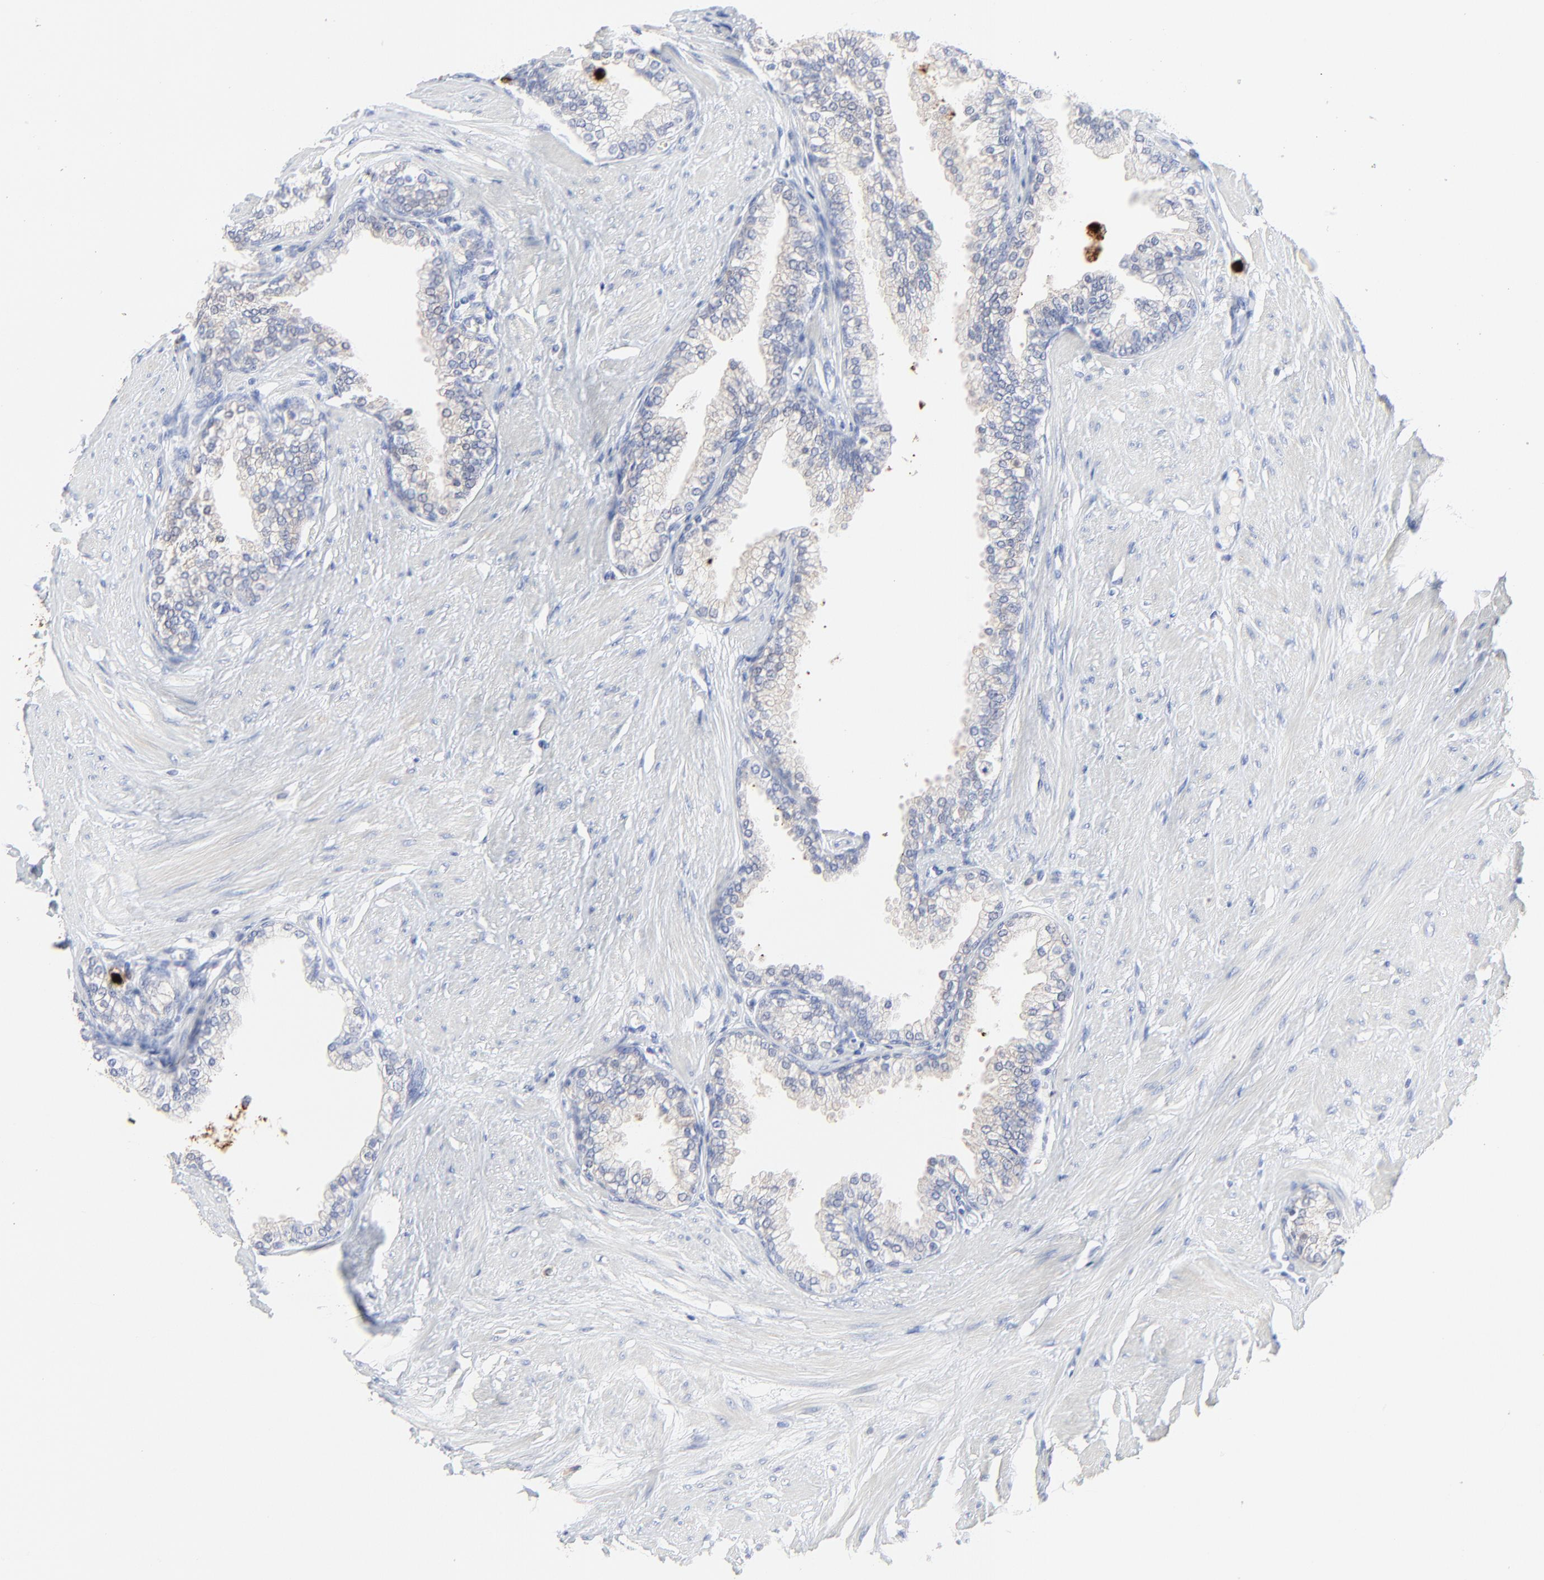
{"staining": {"intensity": "negative", "quantity": "none", "location": "none"}, "tissue": "prostate", "cell_type": "Glandular cells", "image_type": "normal", "snomed": [{"axis": "morphology", "description": "Normal tissue, NOS"}, {"axis": "topography", "description": "Prostate"}], "caption": "The micrograph reveals no staining of glandular cells in normal prostate.", "gene": "LCN2", "patient": {"sex": "male", "age": 64}}